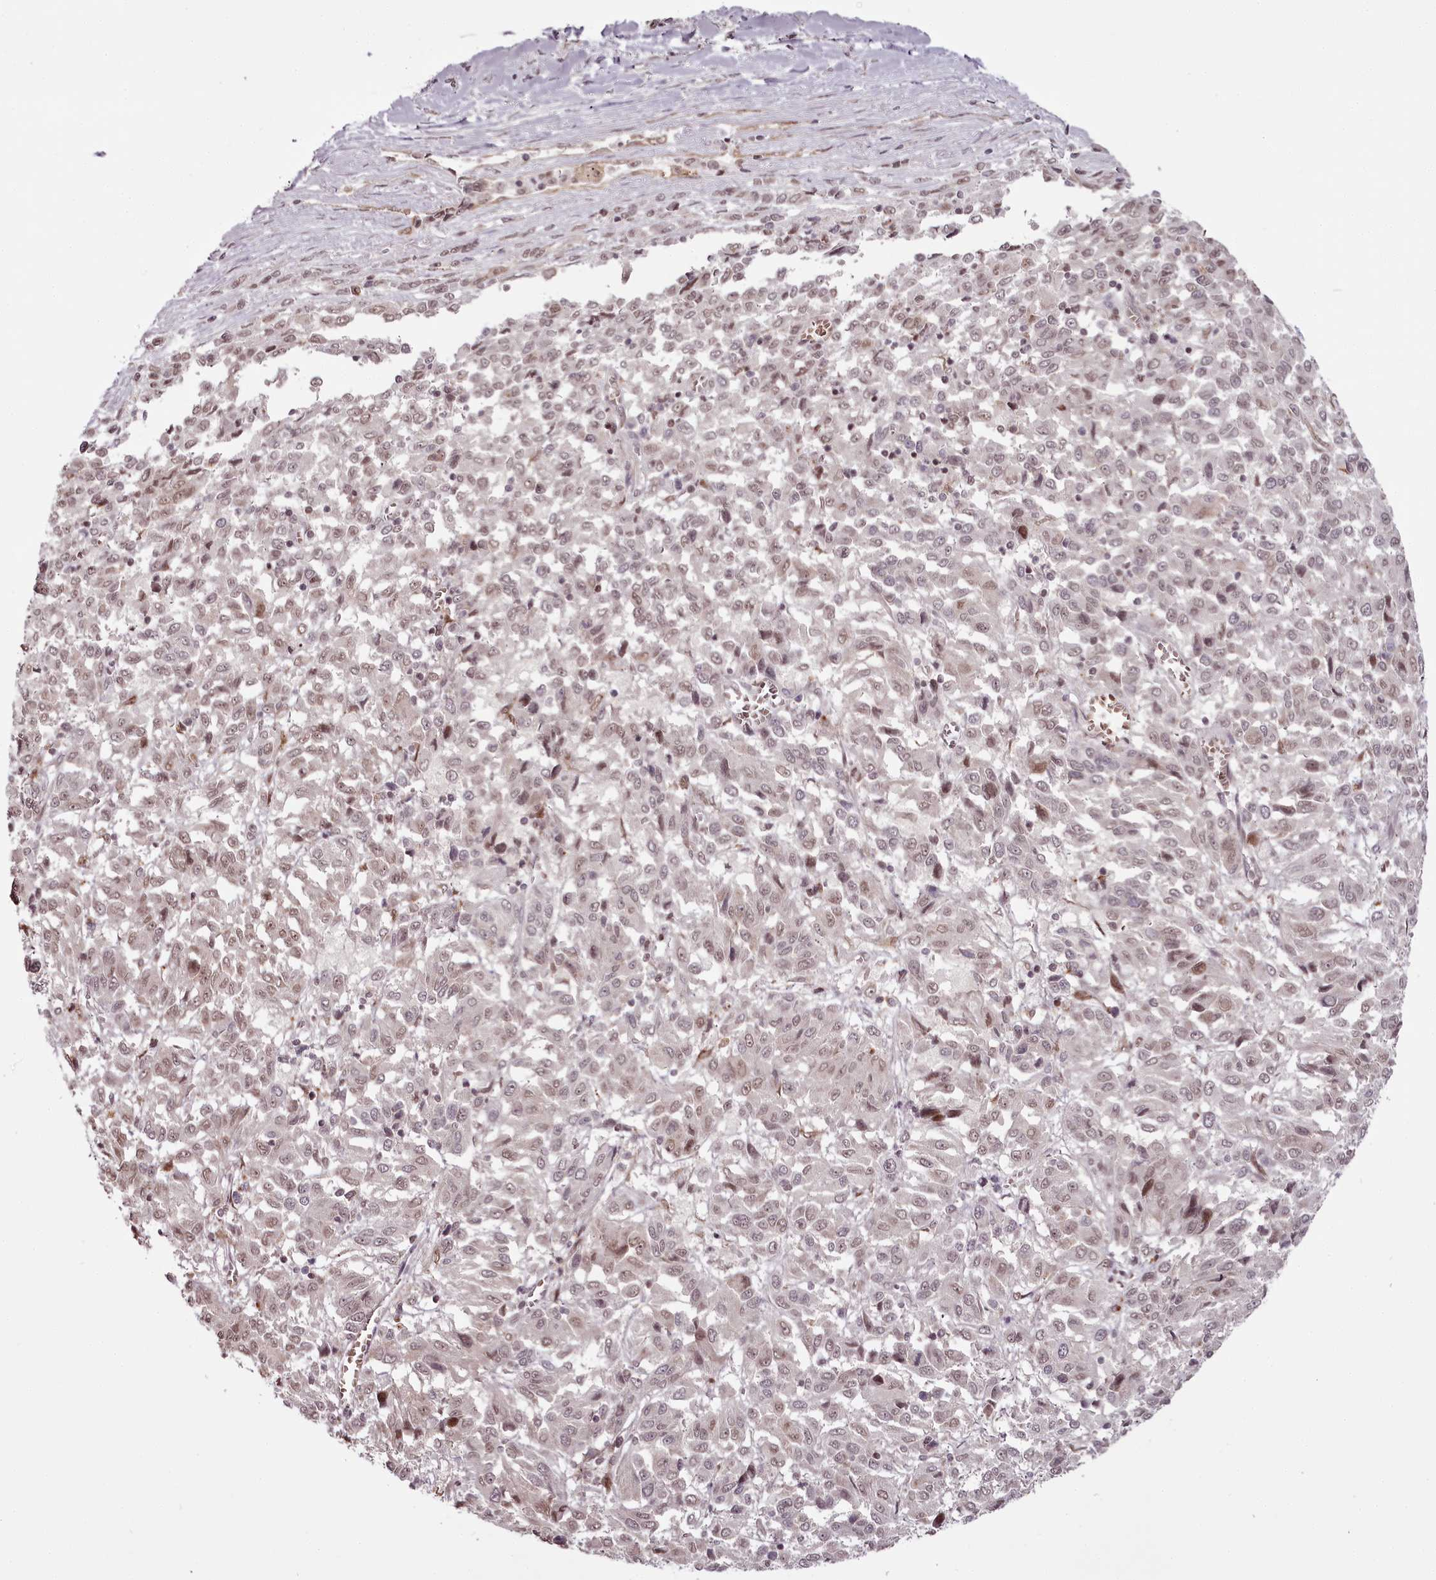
{"staining": {"intensity": "weak", "quantity": ">75%", "location": "nuclear"}, "tissue": "melanoma", "cell_type": "Tumor cells", "image_type": "cancer", "snomed": [{"axis": "morphology", "description": "Malignant melanoma, Metastatic site"}, {"axis": "topography", "description": "Lung"}], "caption": "This micrograph demonstrates immunohistochemistry (IHC) staining of melanoma, with low weak nuclear expression in approximately >75% of tumor cells.", "gene": "THYN1", "patient": {"sex": "male", "age": 64}}